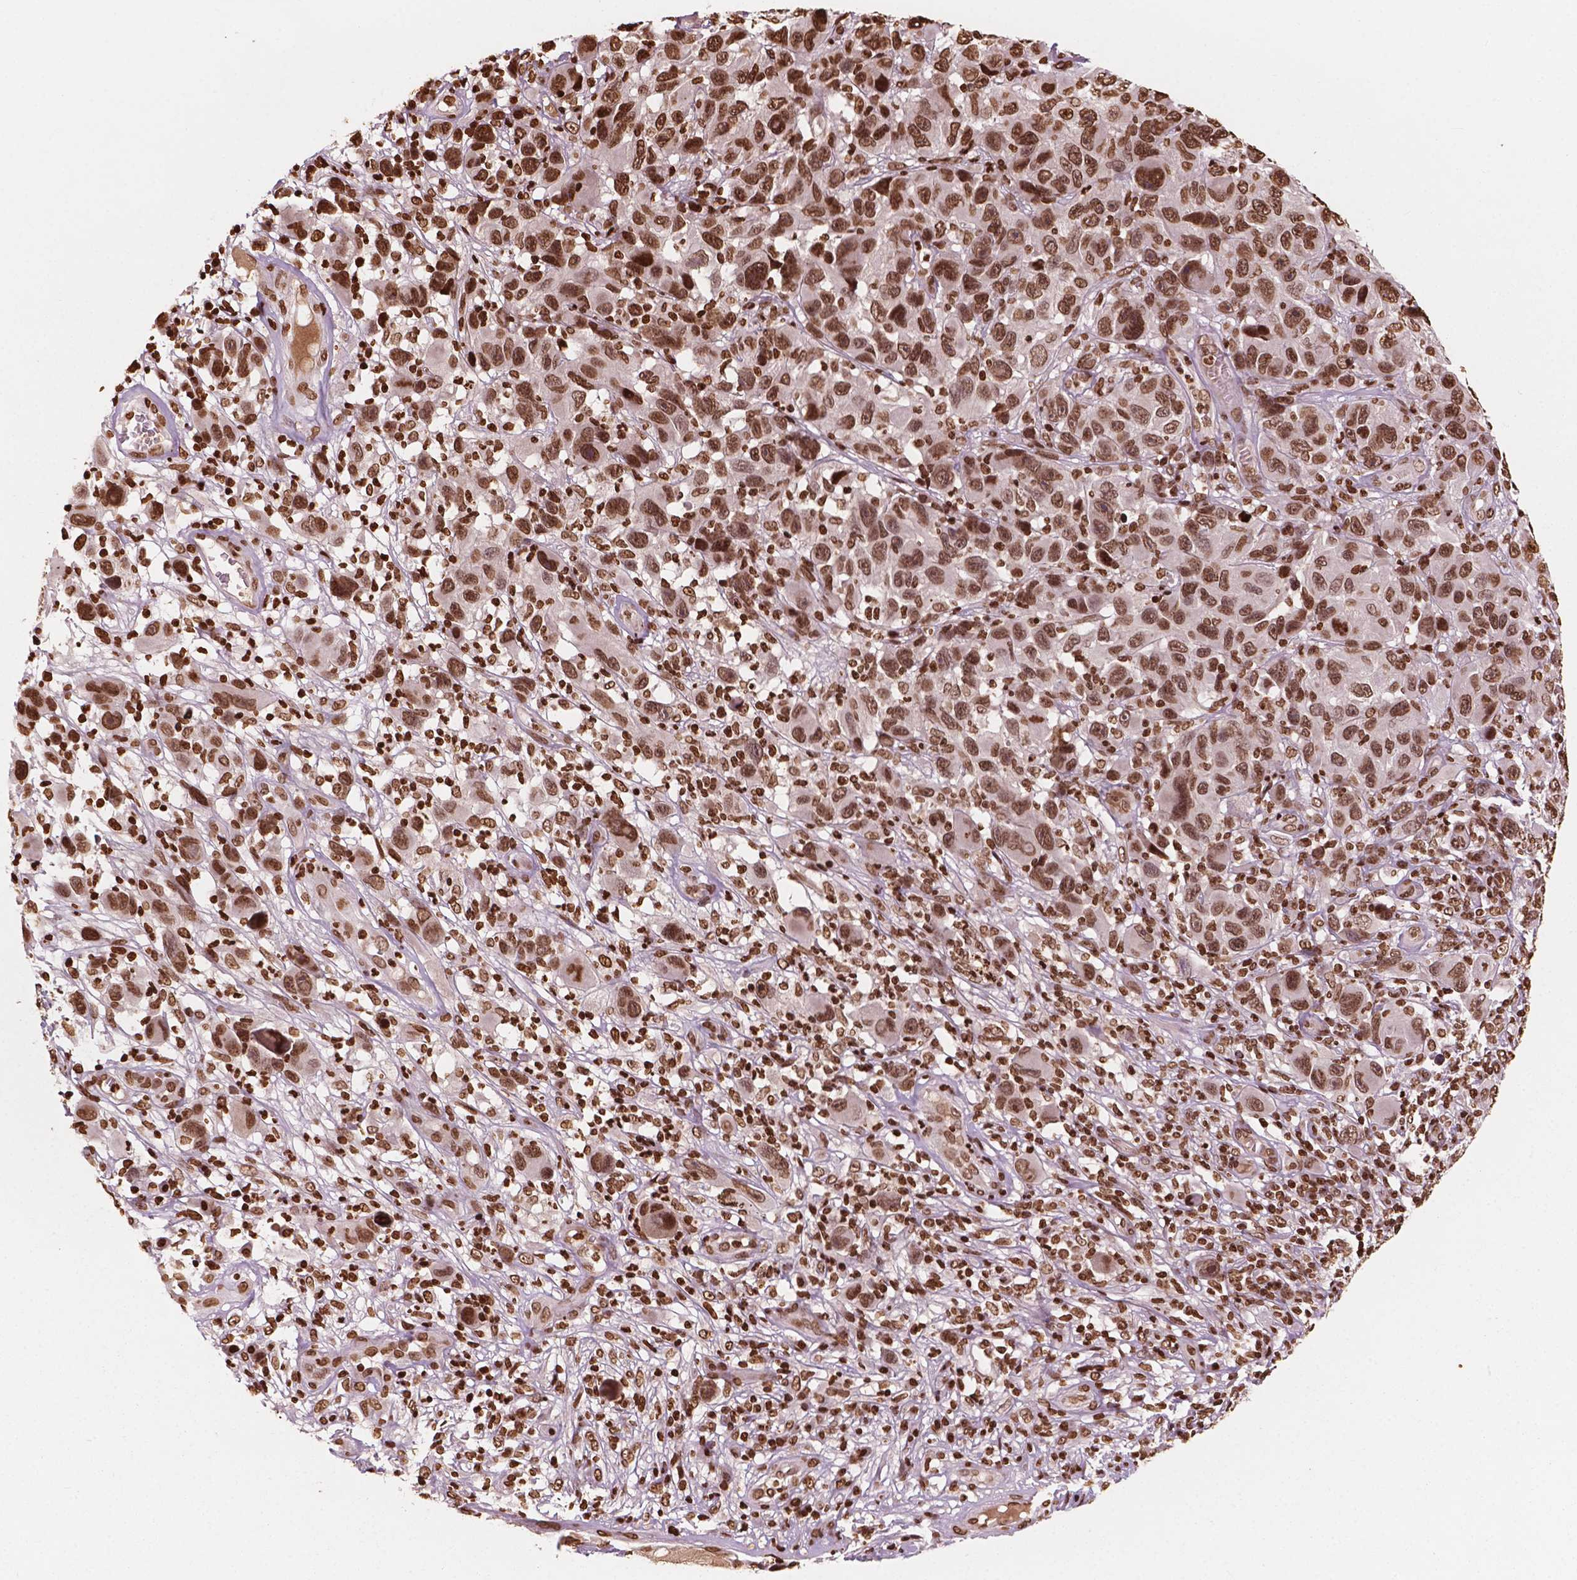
{"staining": {"intensity": "strong", "quantity": ">75%", "location": "nuclear"}, "tissue": "melanoma", "cell_type": "Tumor cells", "image_type": "cancer", "snomed": [{"axis": "morphology", "description": "Malignant melanoma, NOS"}, {"axis": "topography", "description": "Skin"}], "caption": "DAB immunohistochemical staining of human malignant melanoma displays strong nuclear protein positivity in approximately >75% of tumor cells. (IHC, brightfield microscopy, high magnification).", "gene": "H3C7", "patient": {"sex": "male", "age": 53}}